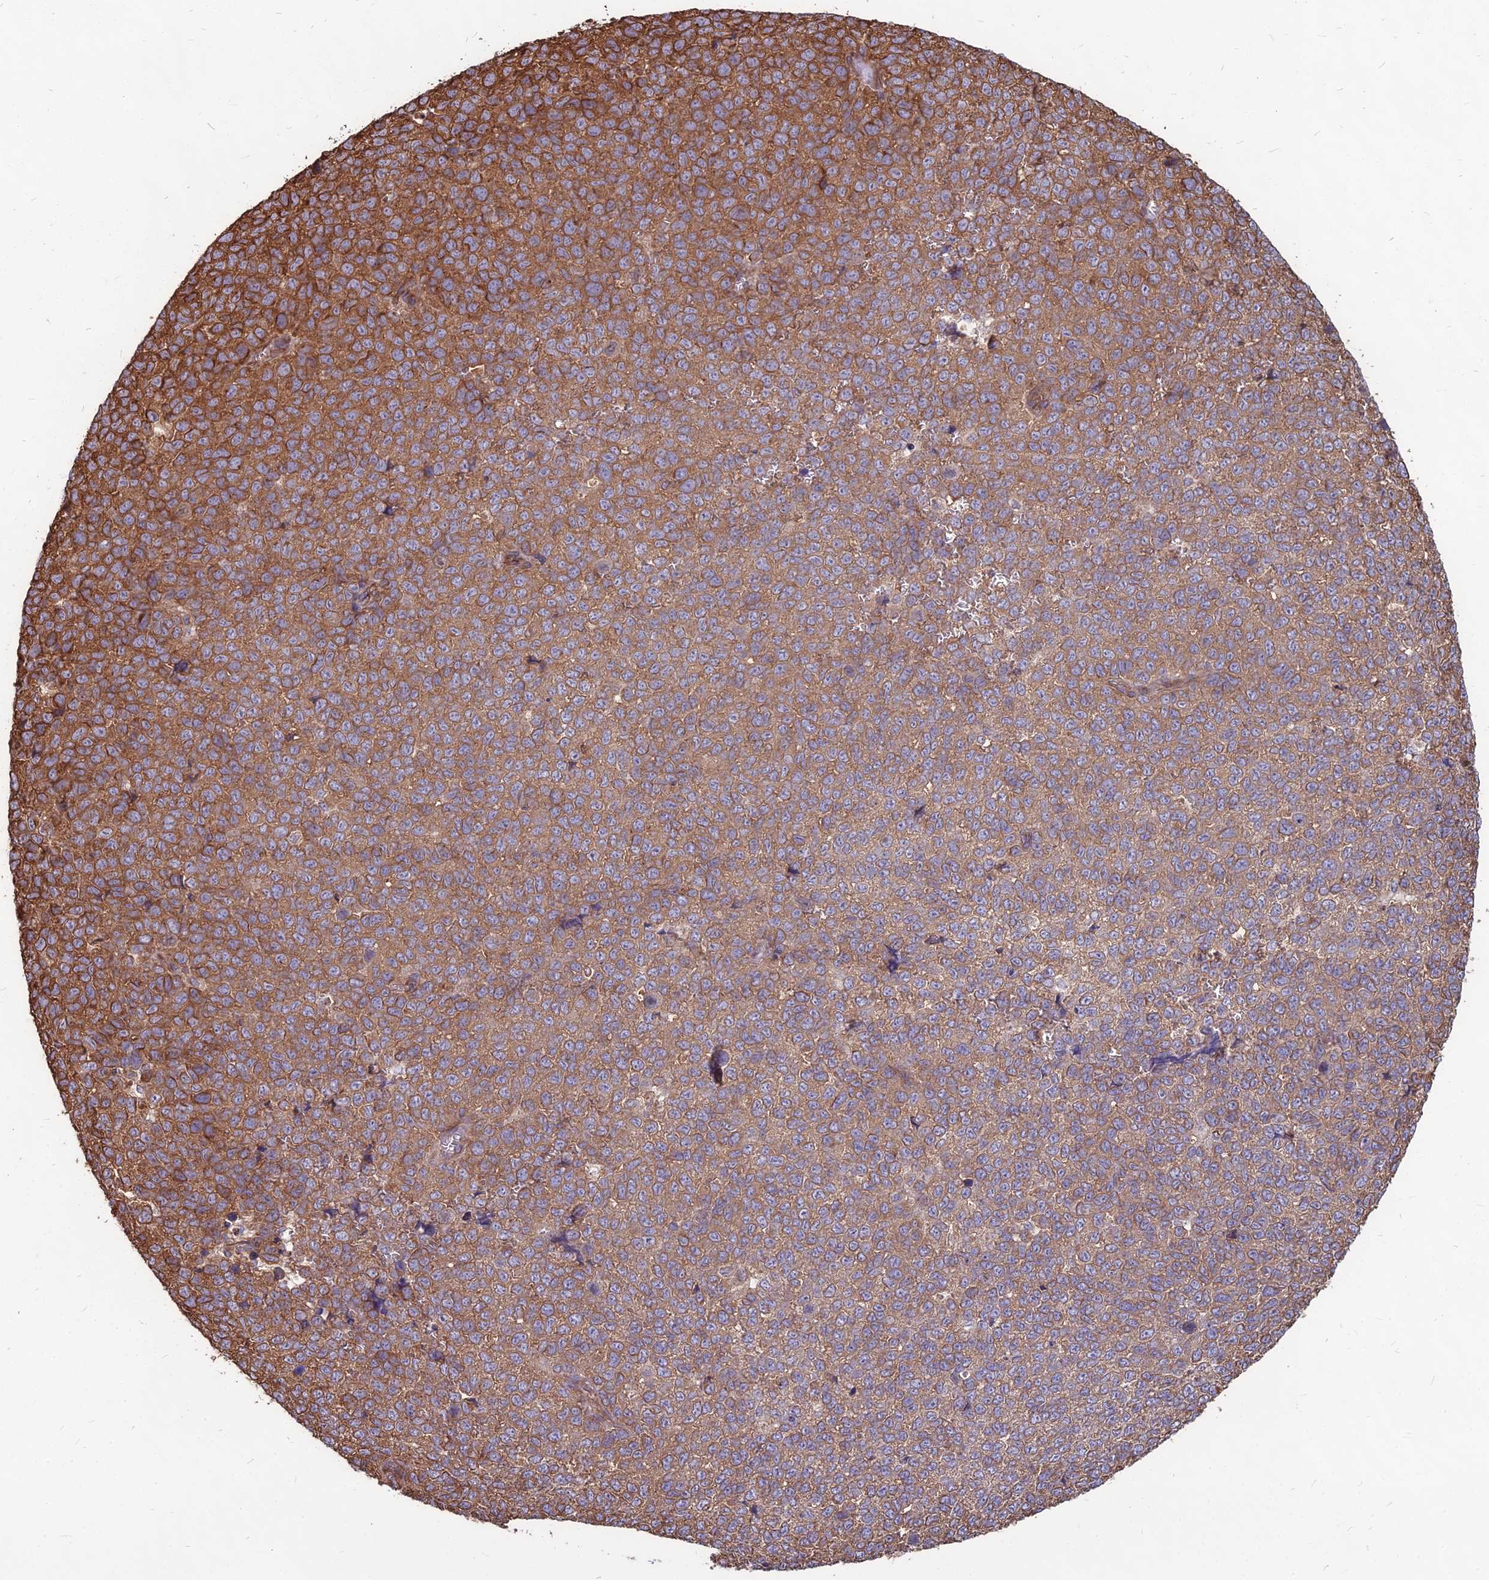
{"staining": {"intensity": "moderate", "quantity": ">75%", "location": "cytoplasmic/membranous"}, "tissue": "melanoma", "cell_type": "Tumor cells", "image_type": "cancer", "snomed": [{"axis": "morphology", "description": "Malignant melanoma, NOS"}, {"axis": "topography", "description": "Nose, NOS"}], "caption": "Approximately >75% of tumor cells in human melanoma exhibit moderate cytoplasmic/membranous protein expression as visualized by brown immunohistochemical staining.", "gene": "LSM6", "patient": {"sex": "female", "age": 48}}